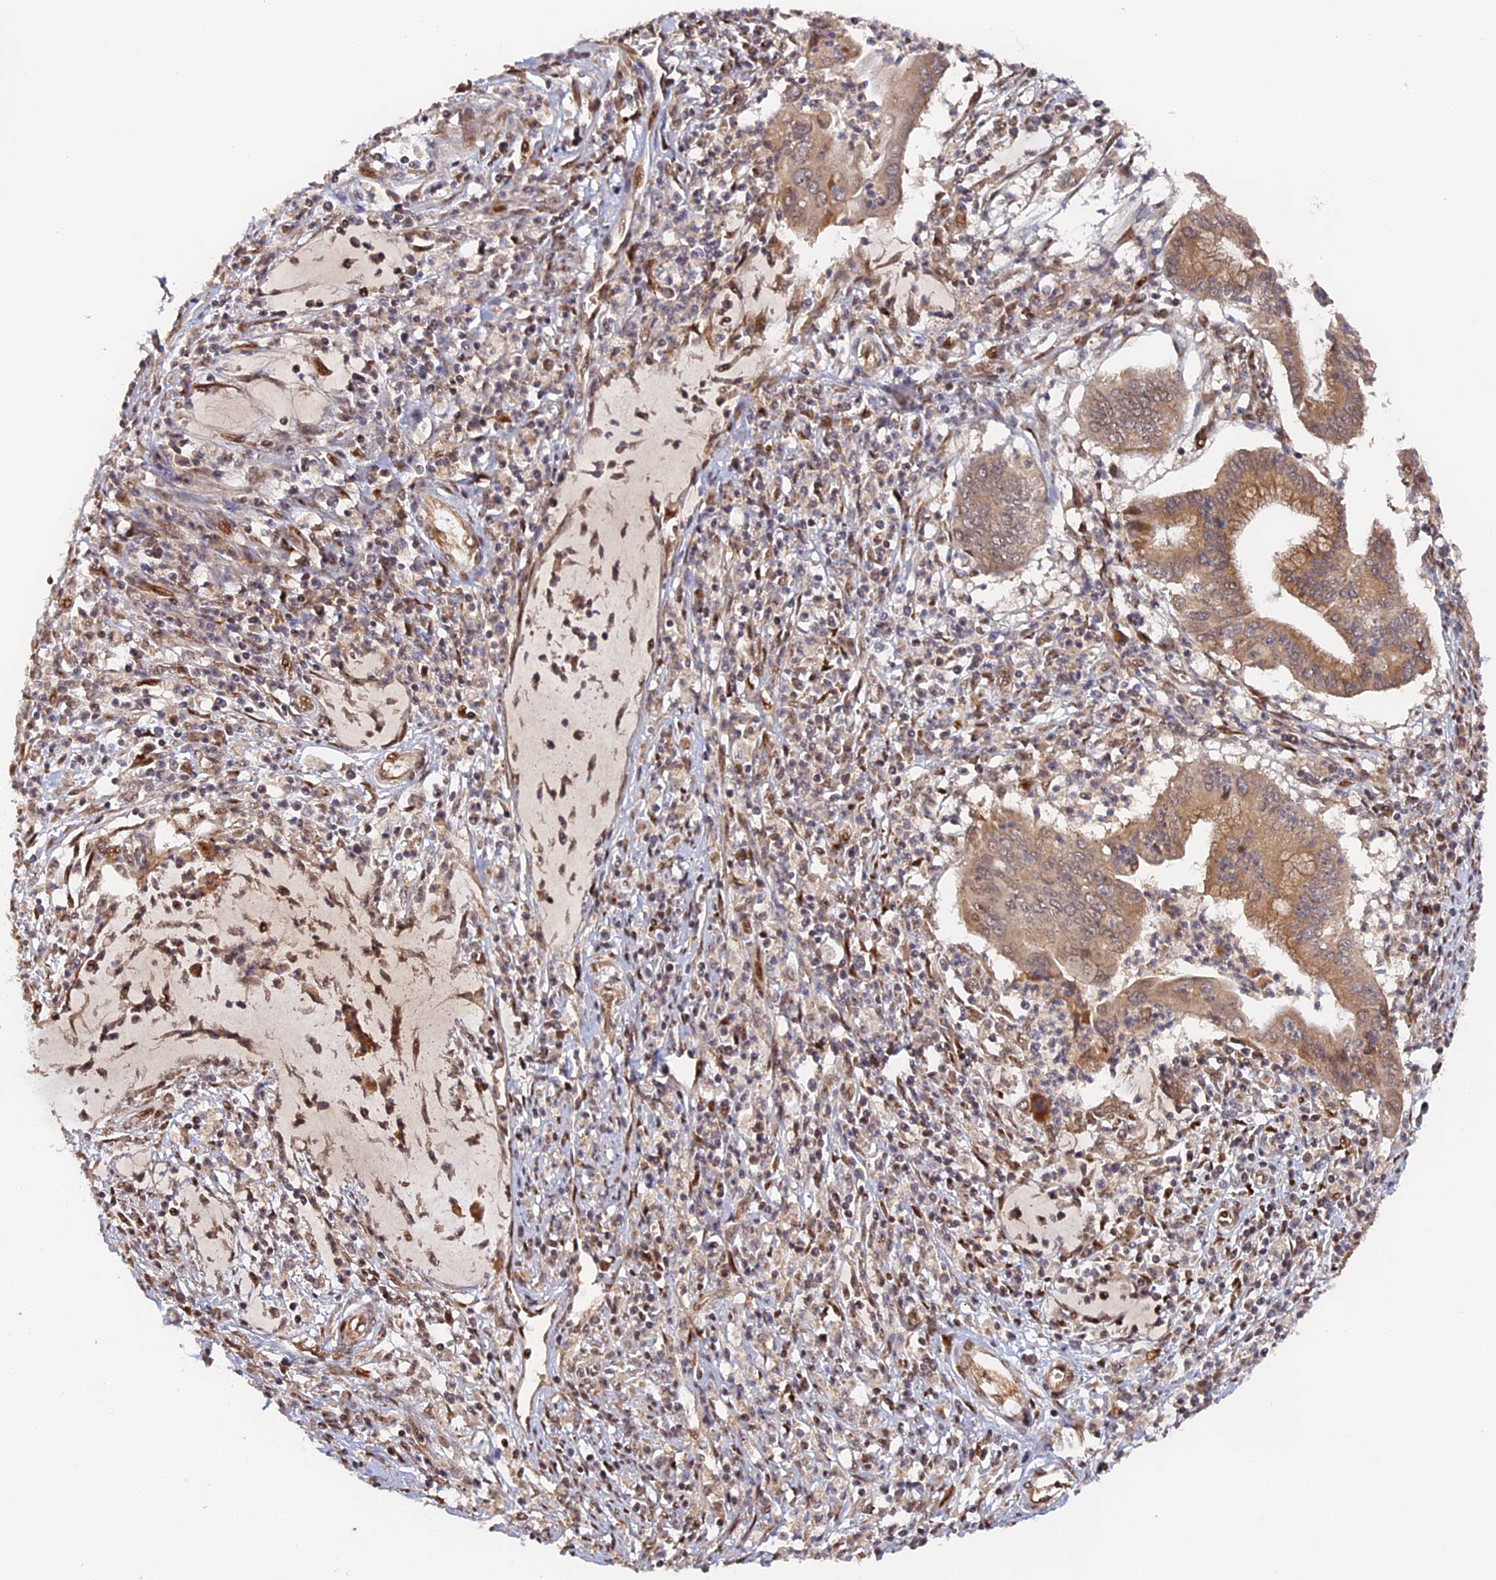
{"staining": {"intensity": "moderate", "quantity": ">75%", "location": "cytoplasmic/membranous"}, "tissue": "cervical cancer", "cell_type": "Tumor cells", "image_type": "cancer", "snomed": [{"axis": "morphology", "description": "Adenocarcinoma, NOS"}, {"axis": "topography", "description": "Cervix"}], "caption": "Brown immunohistochemical staining in adenocarcinoma (cervical) demonstrates moderate cytoplasmic/membranous positivity in approximately >75% of tumor cells.", "gene": "ANKRD24", "patient": {"sex": "female", "age": 36}}